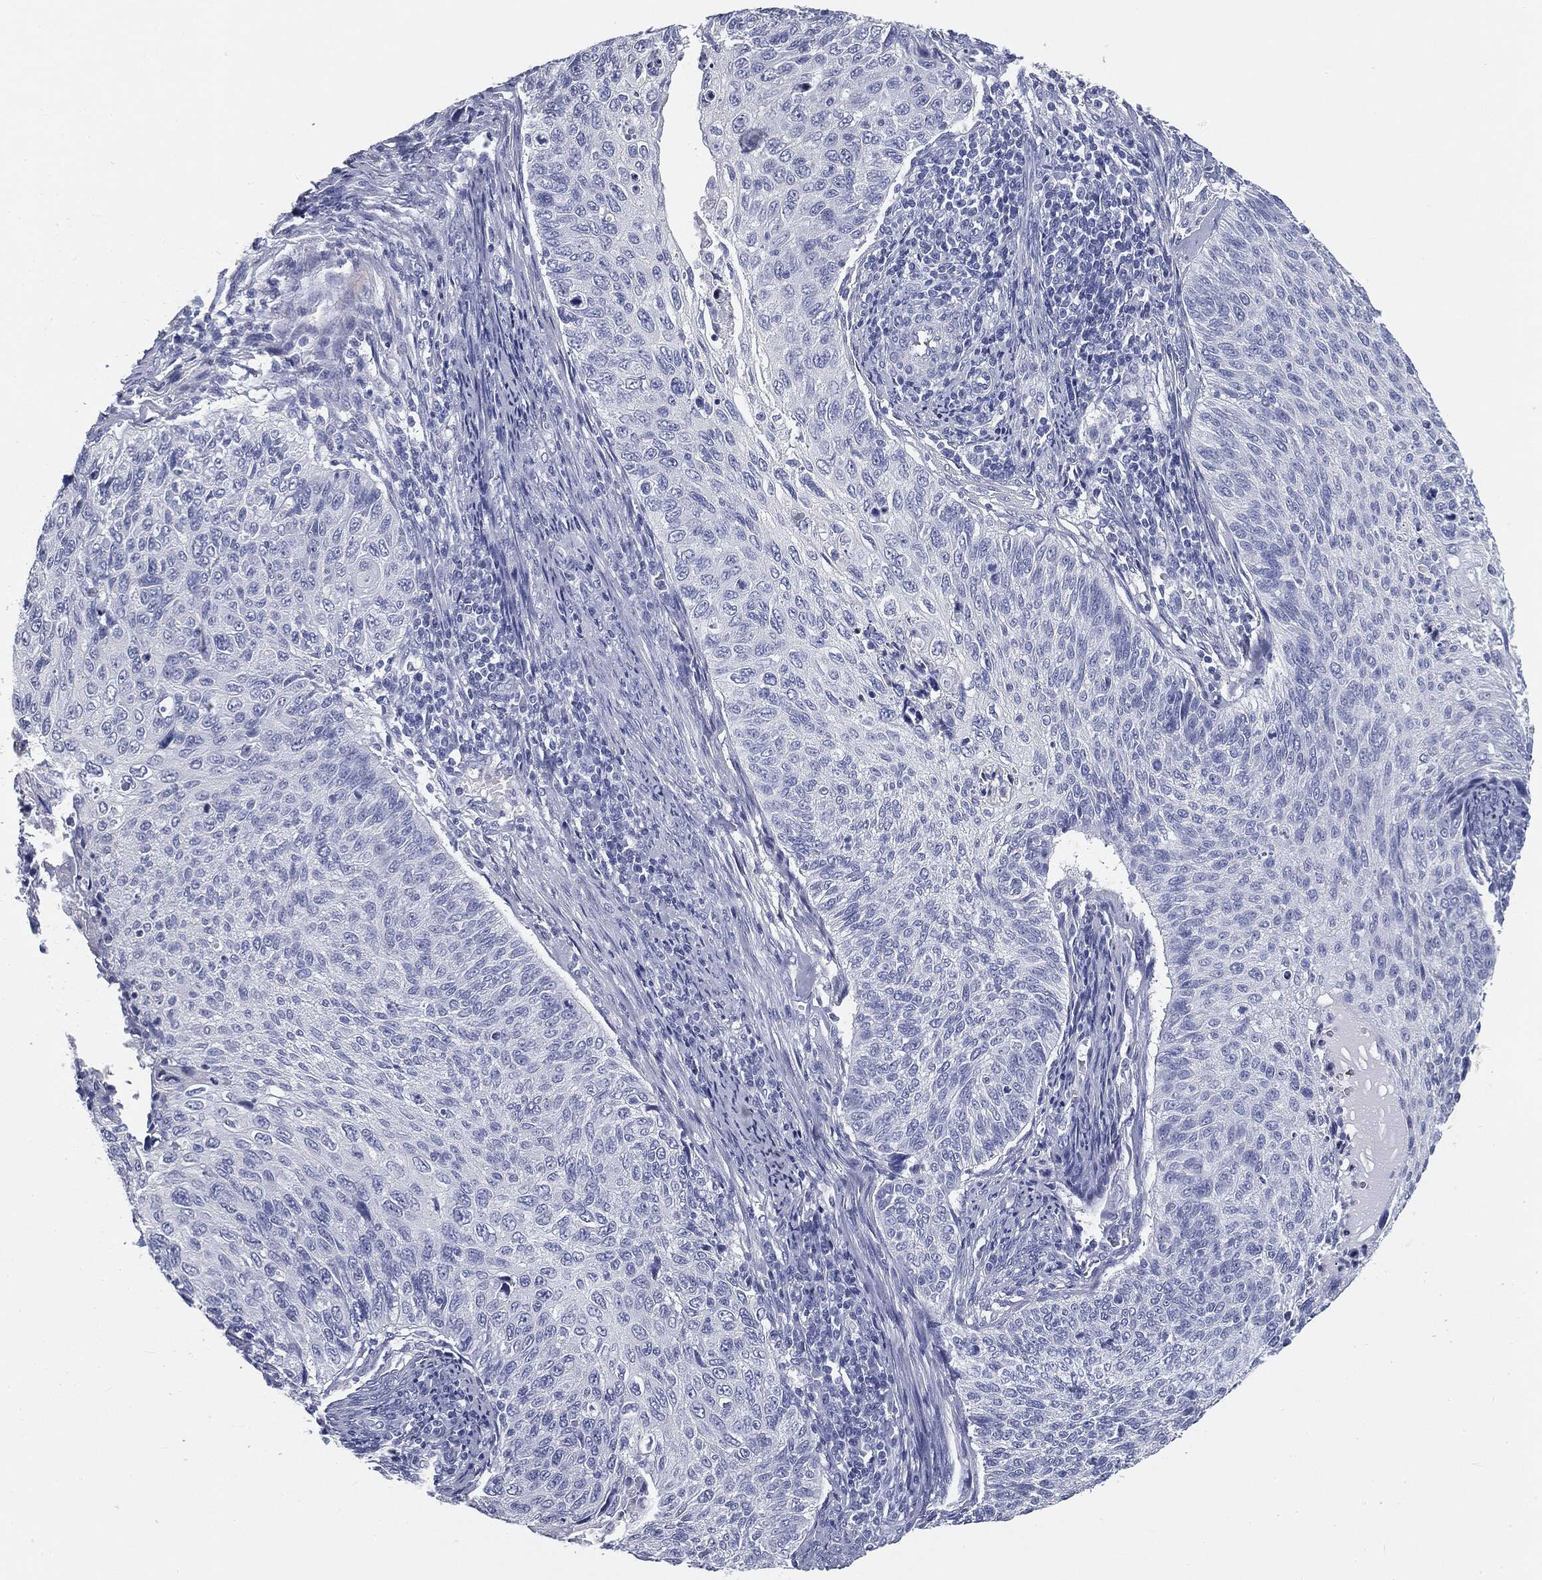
{"staining": {"intensity": "negative", "quantity": "none", "location": "none"}, "tissue": "cervical cancer", "cell_type": "Tumor cells", "image_type": "cancer", "snomed": [{"axis": "morphology", "description": "Squamous cell carcinoma, NOS"}, {"axis": "topography", "description": "Cervix"}], "caption": "Tumor cells show no significant positivity in cervical cancer.", "gene": "CUZD1", "patient": {"sex": "female", "age": 70}}